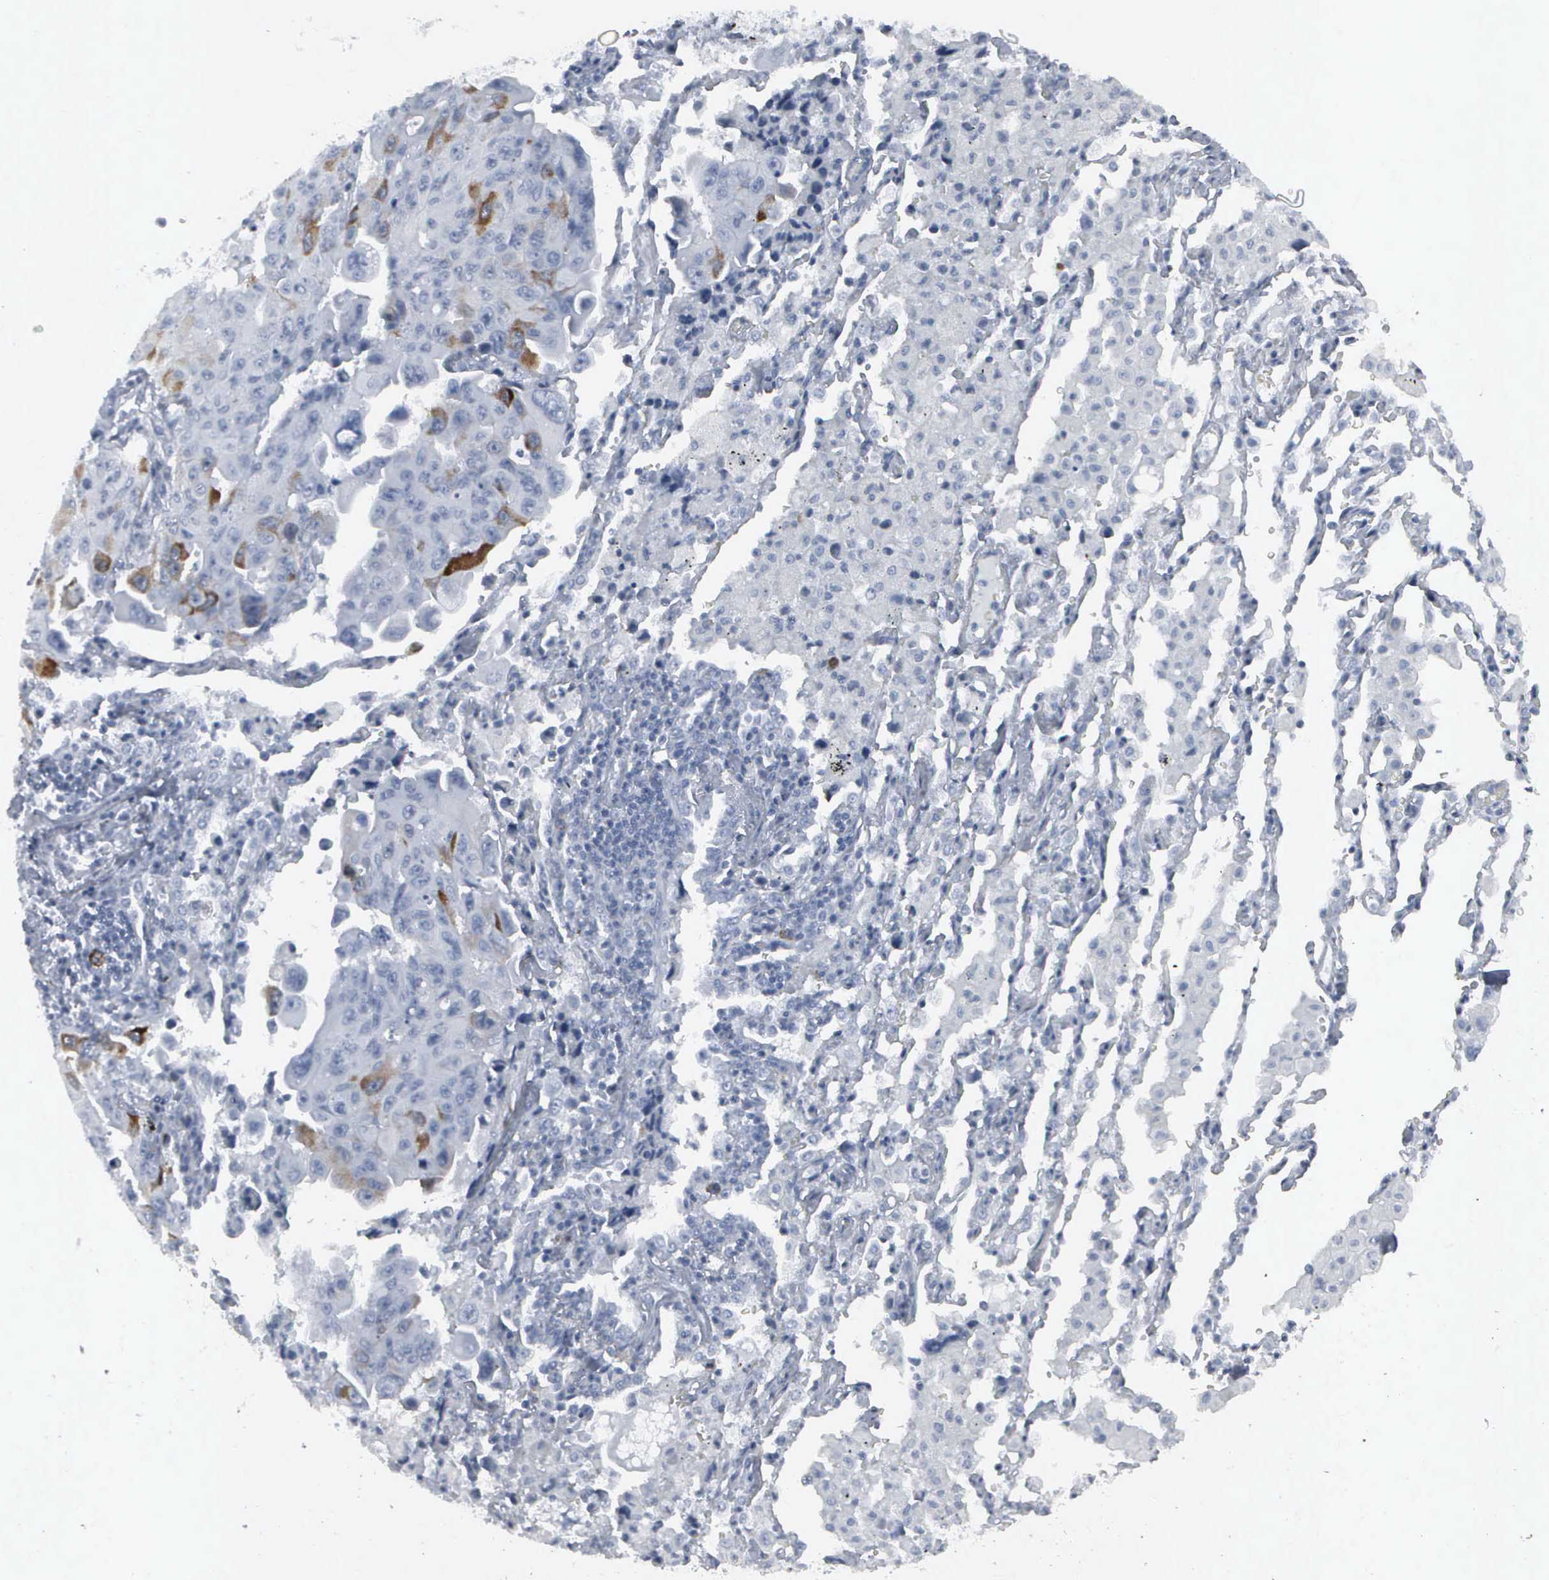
{"staining": {"intensity": "moderate", "quantity": "<25%", "location": "cytoplasmic/membranous,nuclear"}, "tissue": "lung cancer", "cell_type": "Tumor cells", "image_type": "cancer", "snomed": [{"axis": "morphology", "description": "Adenocarcinoma, NOS"}, {"axis": "topography", "description": "Lung"}], "caption": "The micrograph demonstrates staining of lung adenocarcinoma, revealing moderate cytoplasmic/membranous and nuclear protein positivity (brown color) within tumor cells. The staining is performed using DAB brown chromogen to label protein expression. The nuclei are counter-stained blue using hematoxylin.", "gene": "CCNB1", "patient": {"sex": "male", "age": 64}}